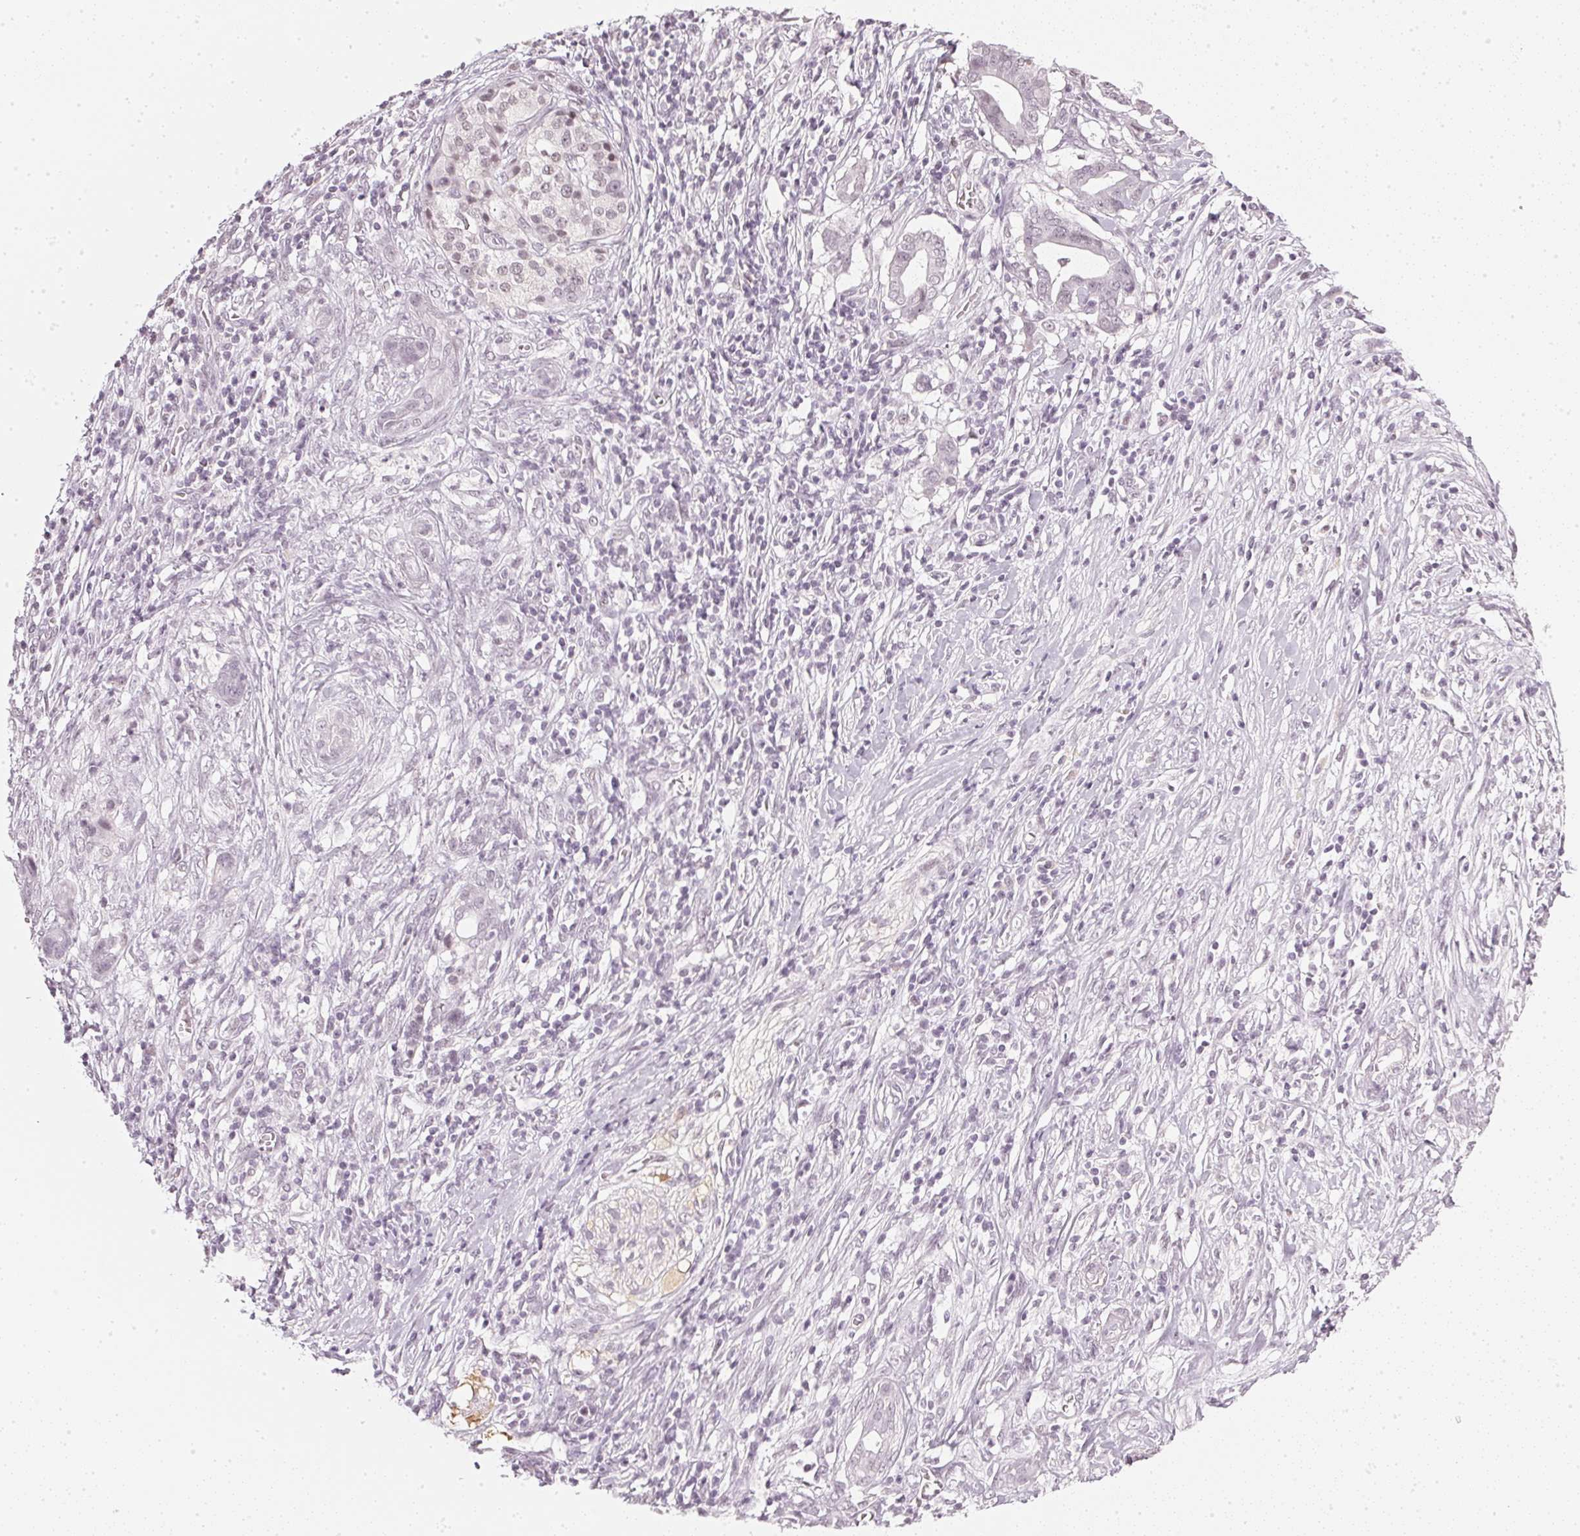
{"staining": {"intensity": "negative", "quantity": "none", "location": "none"}, "tissue": "pancreatic cancer", "cell_type": "Tumor cells", "image_type": "cancer", "snomed": [{"axis": "morphology", "description": "Adenocarcinoma, NOS"}, {"axis": "topography", "description": "Pancreas"}], "caption": "The micrograph demonstrates no staining of tumor cells in pancreatic cancer (adenocarcinoma).", "gene": "DNAJC6", "patient": {"sex": "male", "age": 61}}